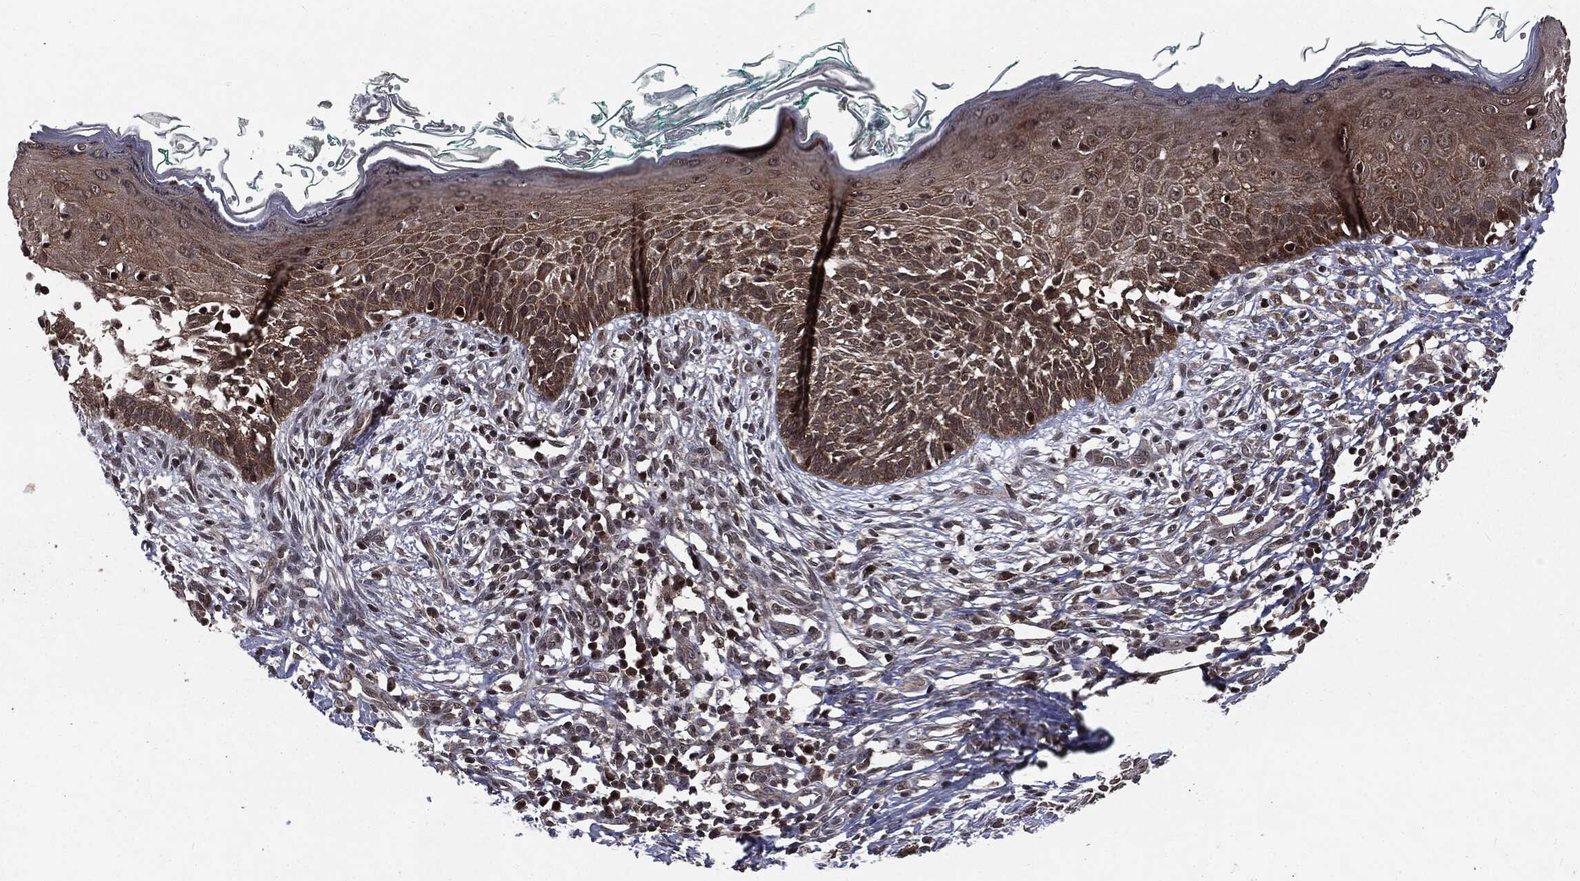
{"staining": {"intensity": "strong", "quantity": ">75%", "location": "nuclear"}, "tissue": "skin", "cell_type": "Fibroblasts", "image_type": "normal", "snomed": [{"axis": "morphology", "description": "Normal tissue, NOS"}, {"axis": "morphology", "description": "Basal cell carcinoma"}, {"axis": "topography", "description": "Skin"}], "caption": "Immunohistochemical staining of normal skin displays strong nuclear protein expression in approximately >75% of fibroblasts.", "gene": "STAU2", "patient": {"sex": "male", "age": 33}}